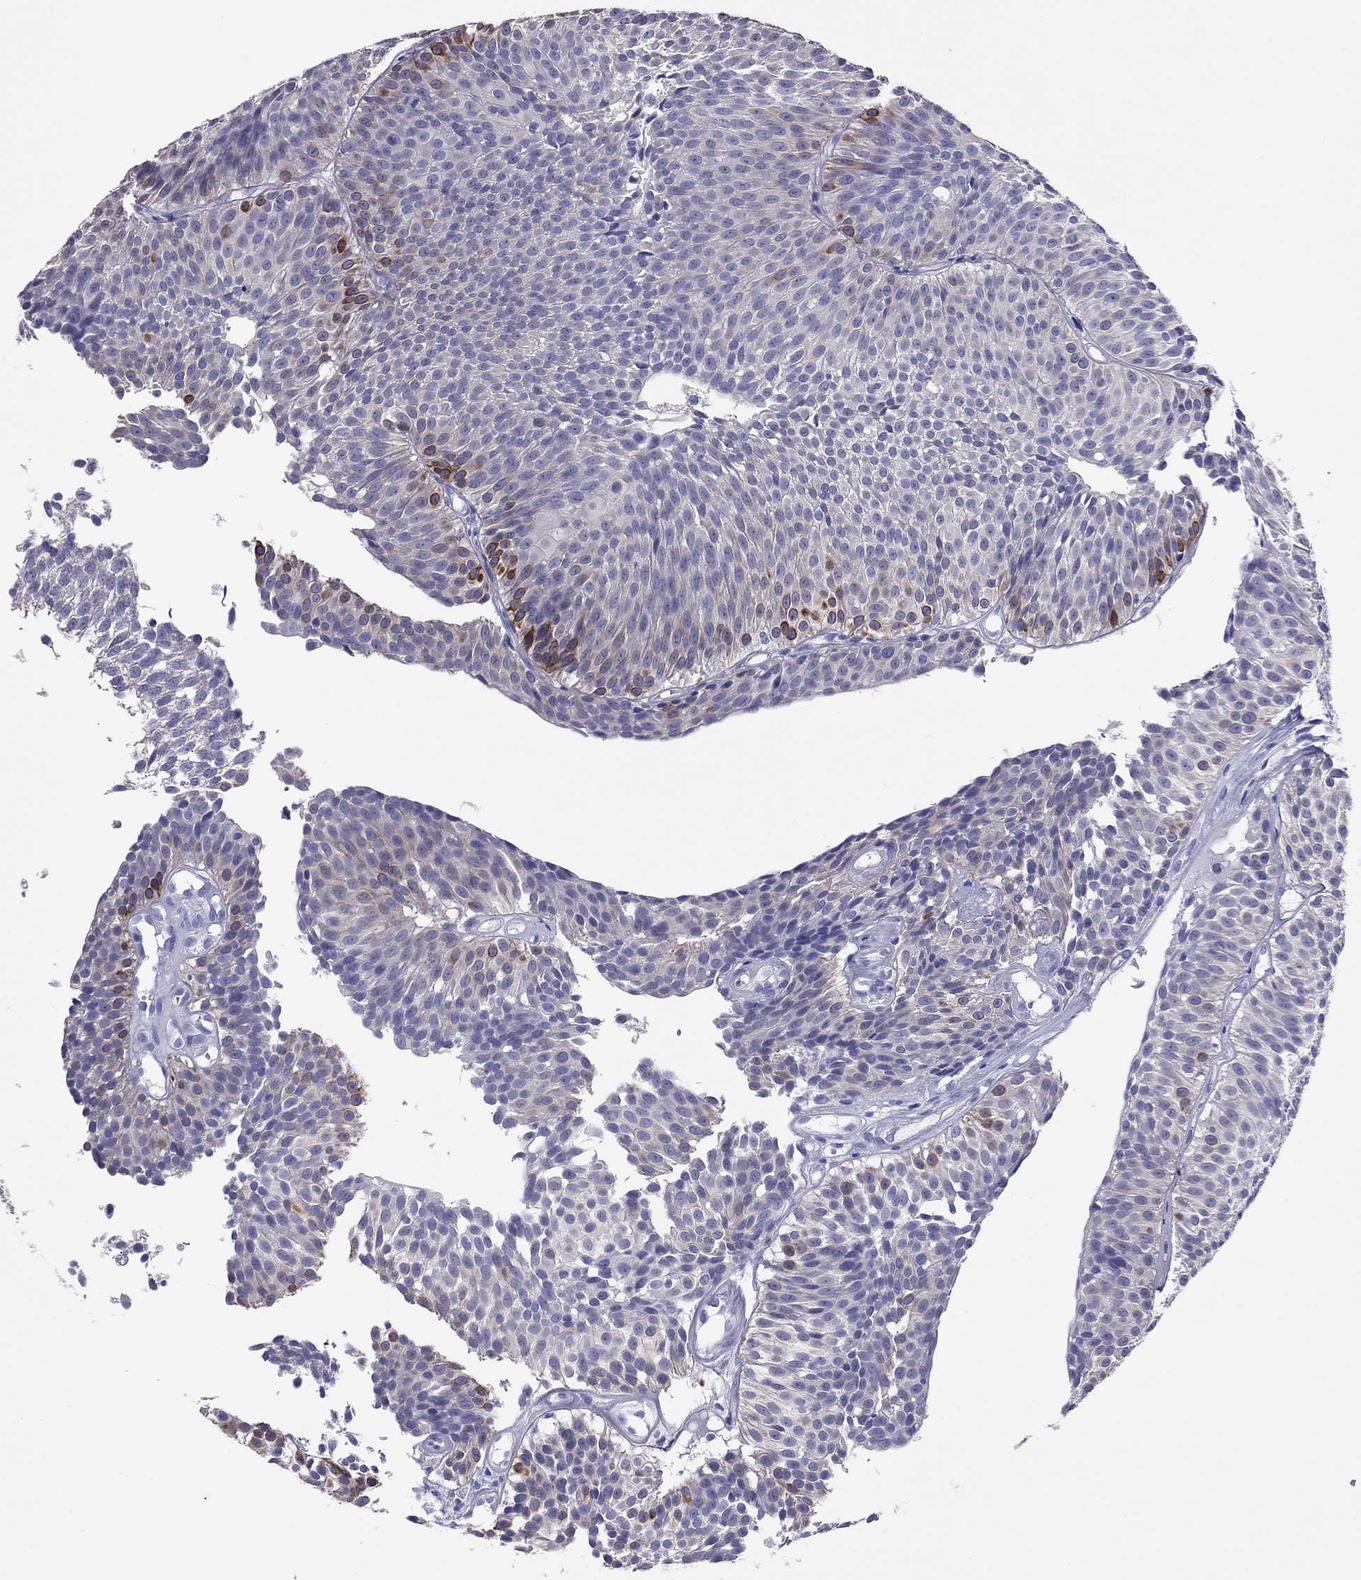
{"staining": {"intensity": "strong", "quantity": "<25%", "location": "cytoplasmic/membranous"}, "tissue": "urothelial cancer", "cell_type": "Tumor cells", "image_type": "cancer", "snomed": [{"axis": "morphology", "description": "Urothelial carcinoma, Low grade"}, {"axis": "topography", "description": "Urinary bladder"}], "caption": "Urothelial carcinoma (low-grade) tissue exhibits strong cytoplasmic/membranous positivity in about <25% of tumor cells, visualized by immunohistochemistry.", "gene": "CAPNS2", "patient": {"sex": "male", "age": 63}}